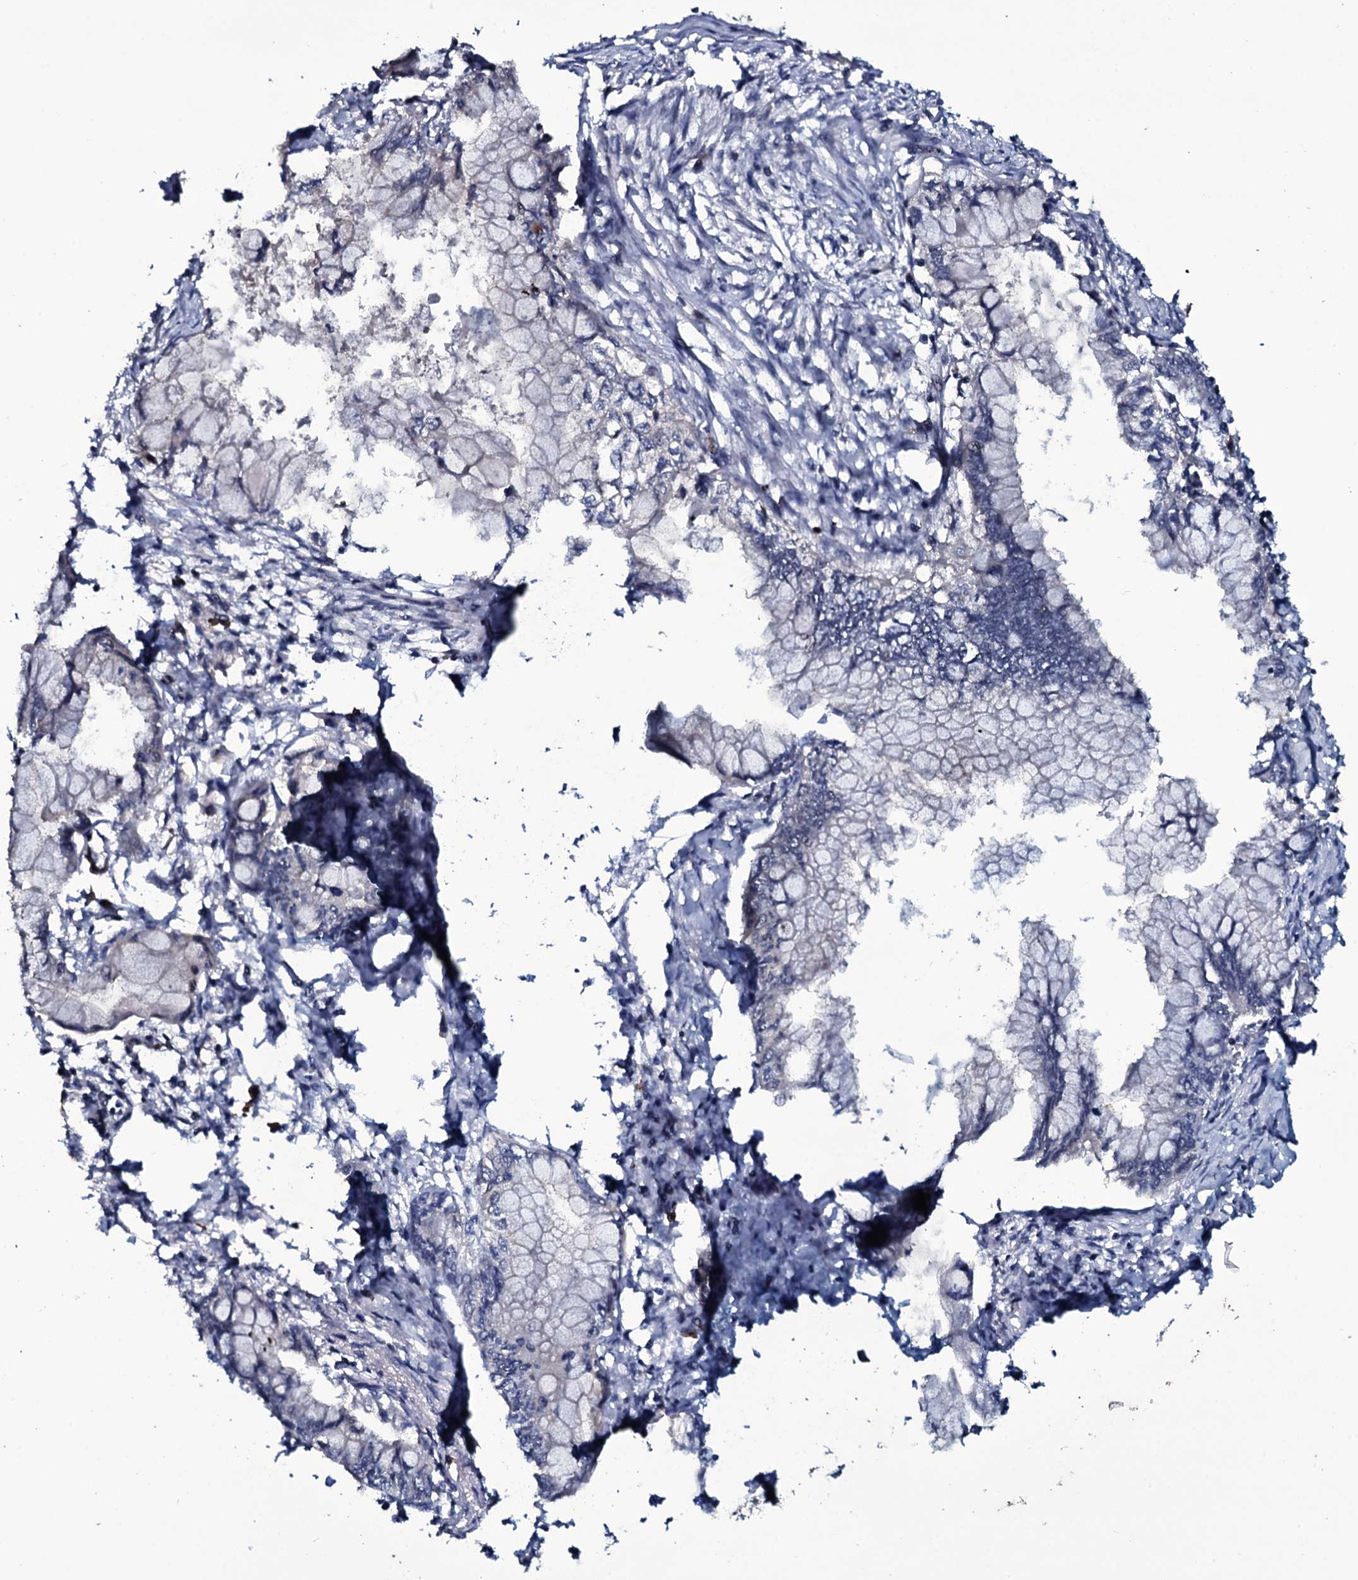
{"staining": {"intensity": "negative", "quantity": "none", "location": "none"}, "tissue": "pancreatic cancer", "cell_type": "Tumor cells", "image_type": "cancer", "snomed": [{"axis": "morphology", "description": "Adenocarcinoma, NOS"}, {"axis": "topography", "description": "Pancreas"}], "caption": "DAB (3,3'-diaminobenzidine) immunohistochemical staining of human pancreatic cancer (adenocarcinoma) exhibits no significant staining in tumor cells.", "gene": "LYG2", "patient": {"sex": "male", "age": 48}}